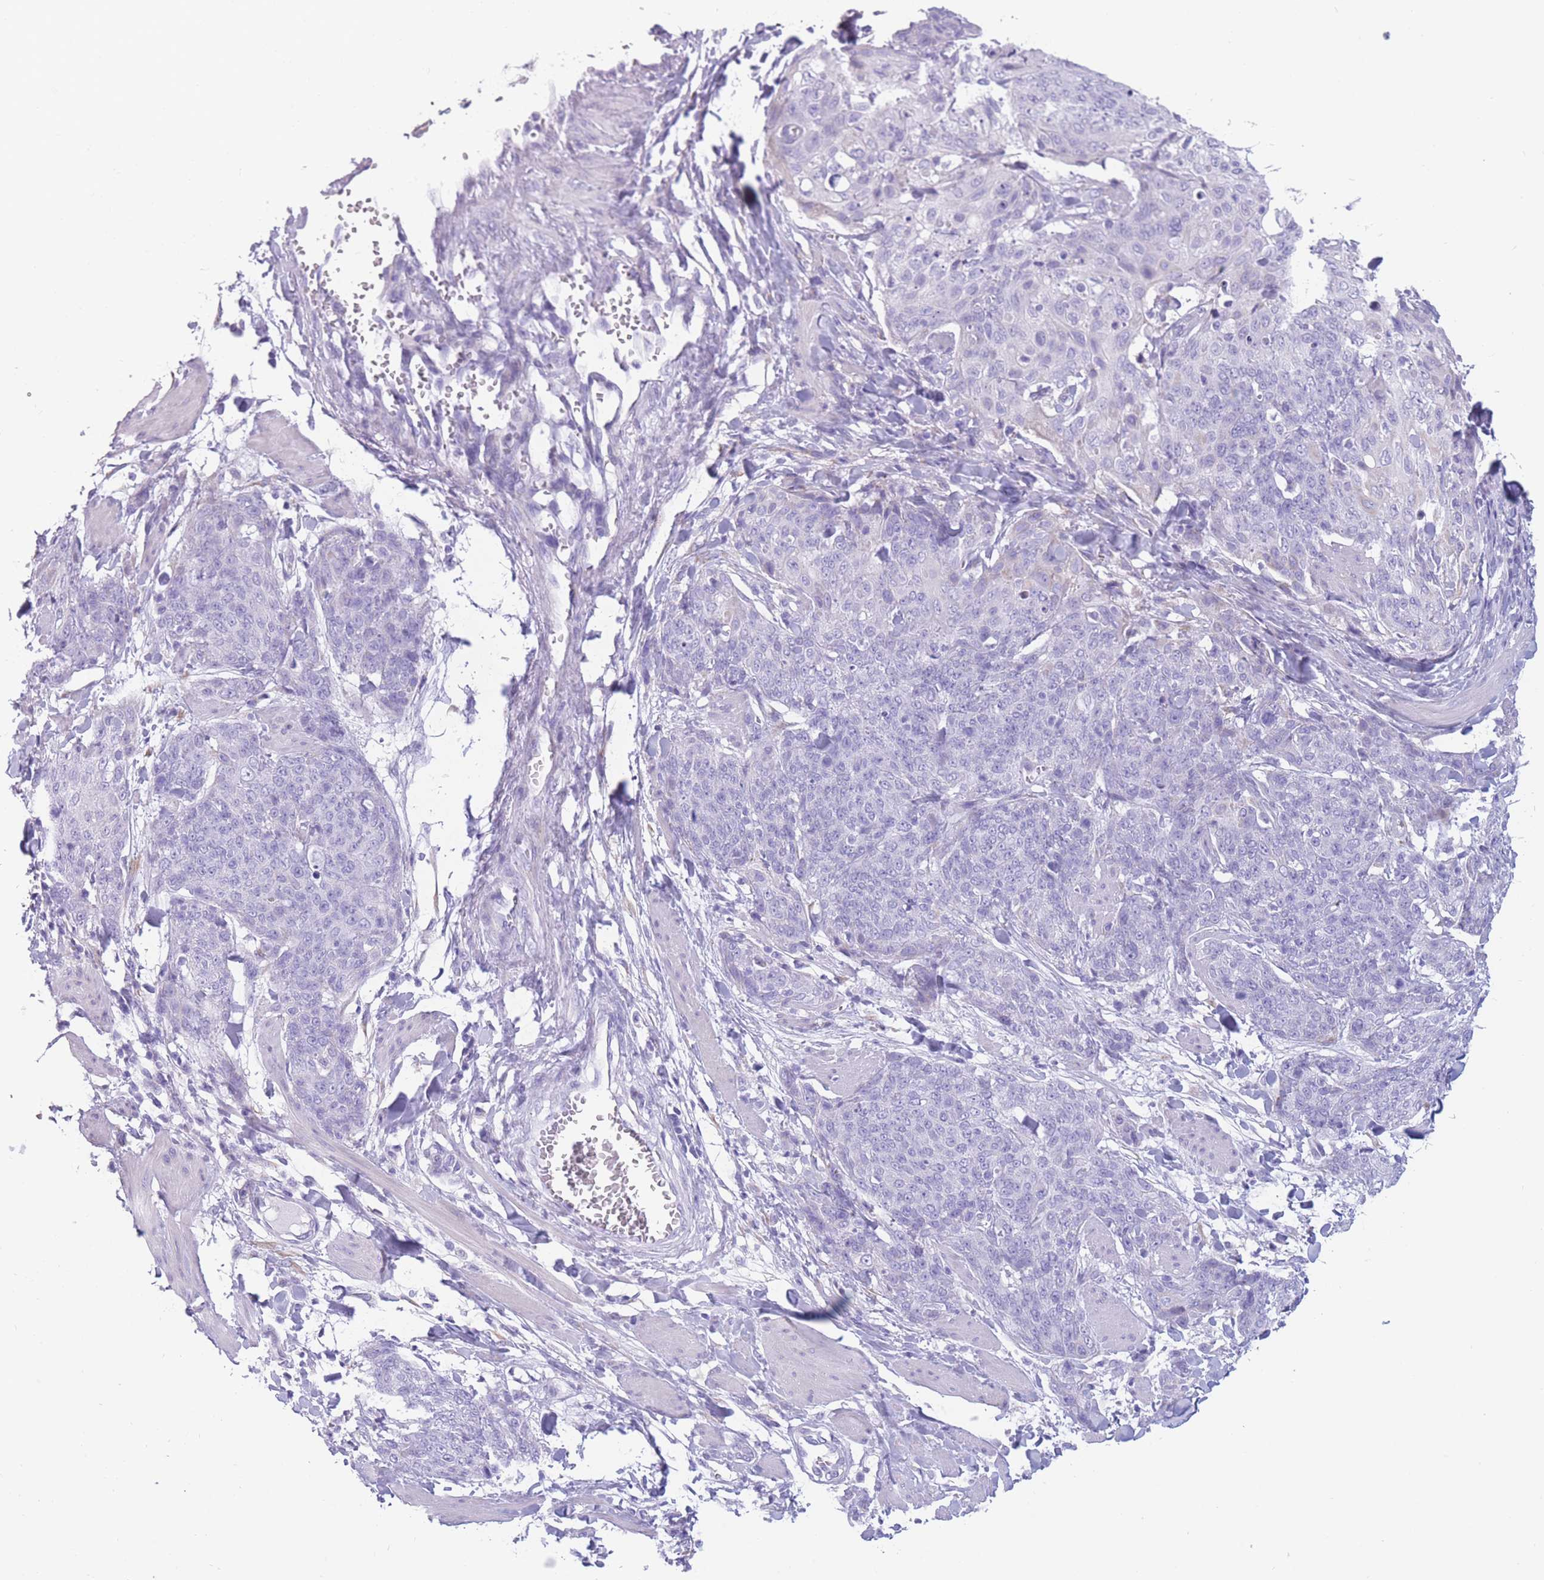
{"staining": {"intensity": "negative", "quantity": "none", "location": "none"}, "tissue": "skin cancer", "cell_type": "Tumor cells", "image_type": "cancer", "snomed": [{"axis": "morphology", "description": "Squamous cell carcinoma, NOS"}, {"axis": "topography", "description": "Skin"}, {"axis": "topography", "description": "Vulva"}], "caption": "This is a micrograph of immunohistochemistry staining of skin cancer, which shows no expression in tumor cells. The staining was performed using DAB to visualize the protein expression in brown, while the nuclei were stained in blue with hematoxylin (Magnification: 20x).", "gene": "COL27A1", "patient": {"sex": "female", "age": 85}}